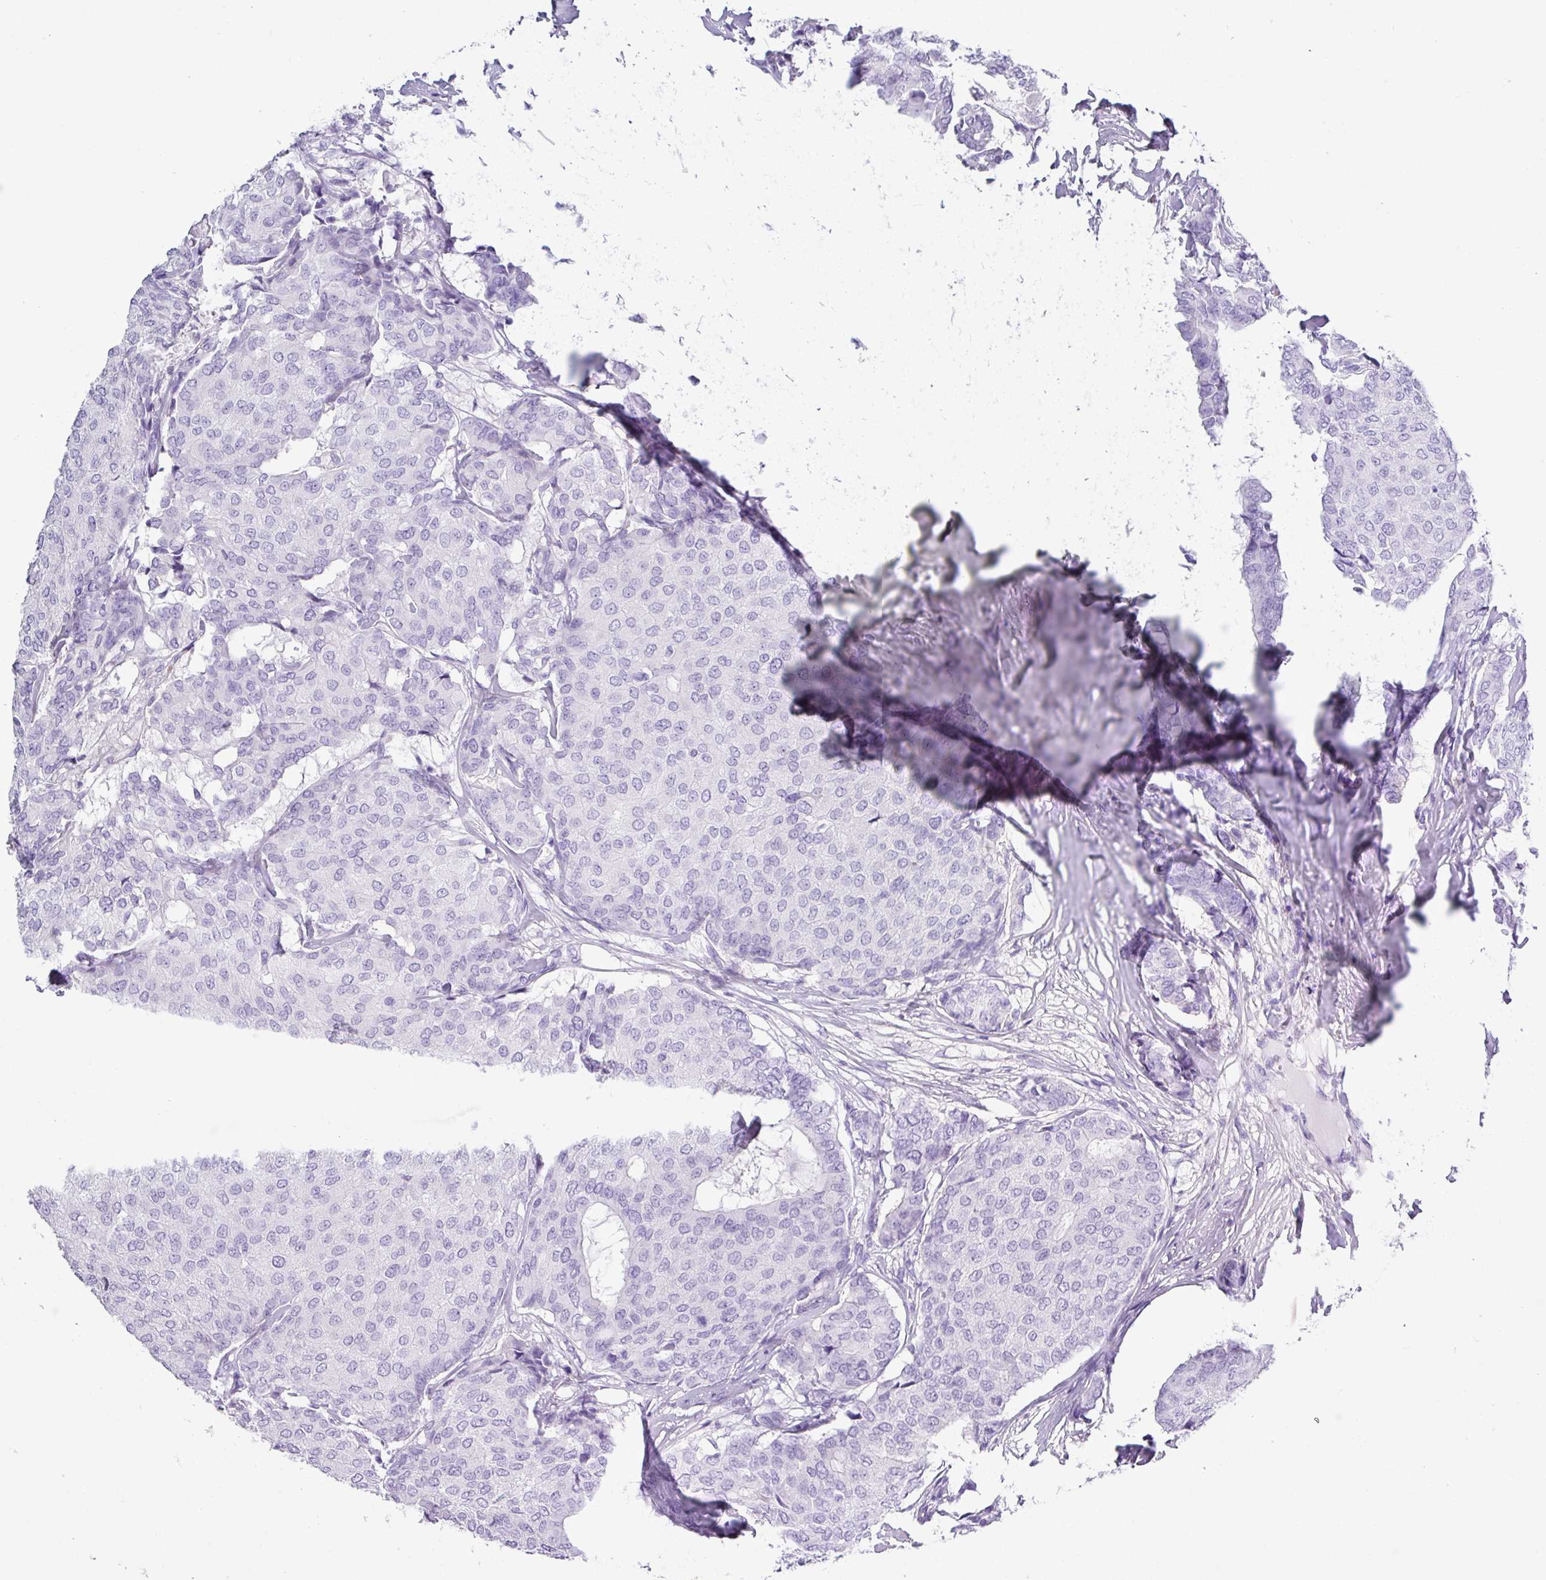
{"staining": {"intensity": "negative", "quantity": "none", "location": "none"}, "tissue": "breast cancer", "cell_type": "Tumor cells", "image_type": "cancer", "snomed": [{"axis": "morphology", "description": "Duct carcinoma"}, {"axis": "topography", "description": "Breast"}], "caption": "Immunohistochemistry of human invasive ductal carcinoma (breast) shows no expression in tumor cells.", "gene": "ZG16", "patient": {"sex": "female", "age": 75}}